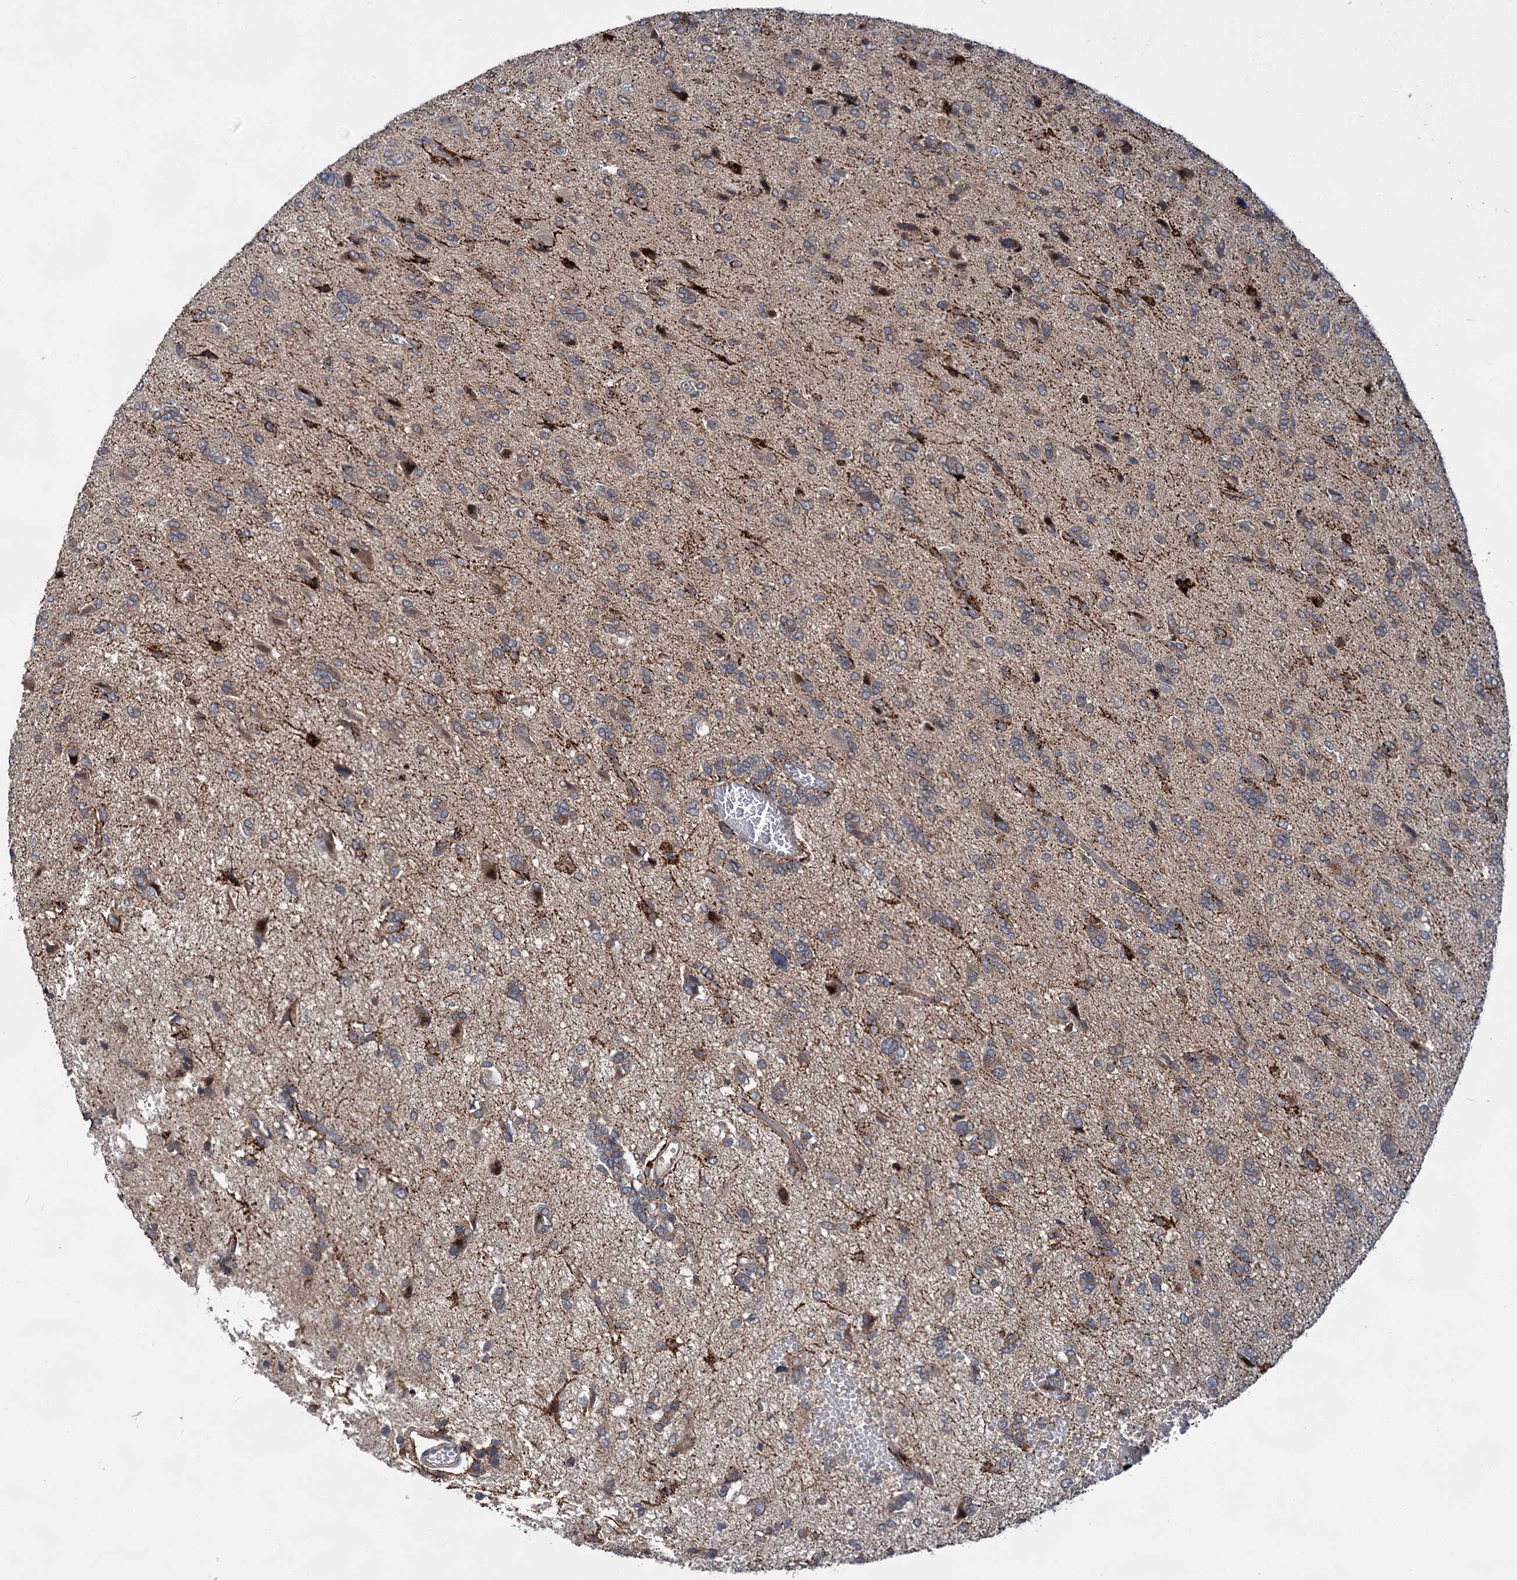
{"staining": {"intensity": "moderate", "quantity": ">75%", "location": "cytoplasmic/membranous"}, "tissue": "glioma", "cell_type": "Tumor cells", "image_type": "cancer", "snomed": [{"axis": "morphology", "description": "Glioma, malignant, High grade"}, {"axis": "topography", "description": "Brain"}], "caption": "This is a histology image of IHC staining of malignant glioma (high-grade), which shows moderate positivity in the cytoplasmic/membranous of tumor cells.", "gene": "ABLIM1", "patient": {"sex": "female", "age": 59}}